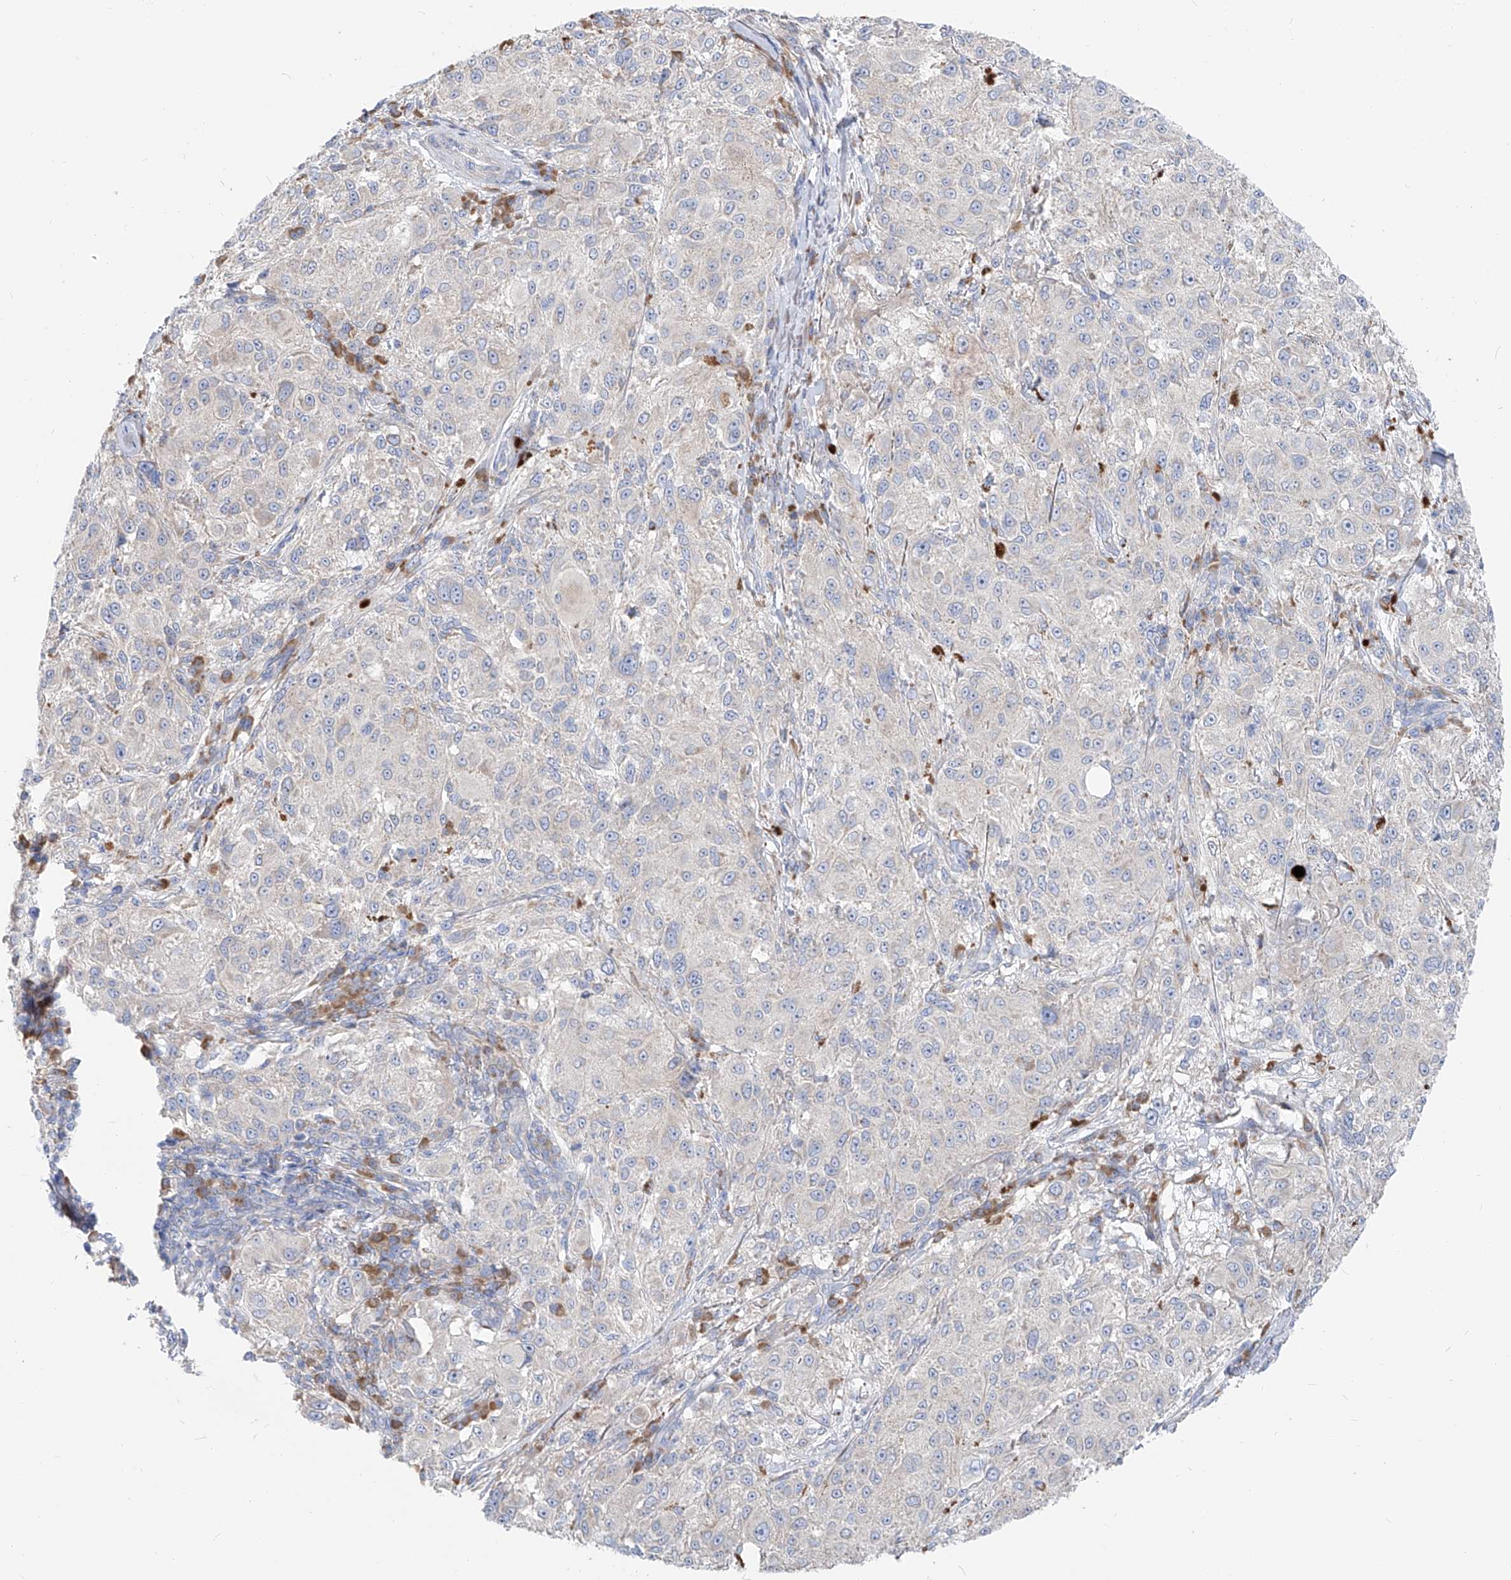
{"staining": {"intensity": "negative", "quantity": "none", "location": "none"}, "tissue": "melanoma", "cell_type": "Tumor cells", "image_type": "cancer", "snomed": [{"axis": "morphology", "description": "Necrosis, NOS"}, {"axis": "morphology", "description": "Malignant melanoma, NOS"}, {"axis": "topography", "description": "Skin"}], "caption": "This is an IHC histopathology image of human melanoma. There is no positivity in tumor cells.", "gene": "UFL1", "patient": {"sex": "female", "age": 87}}